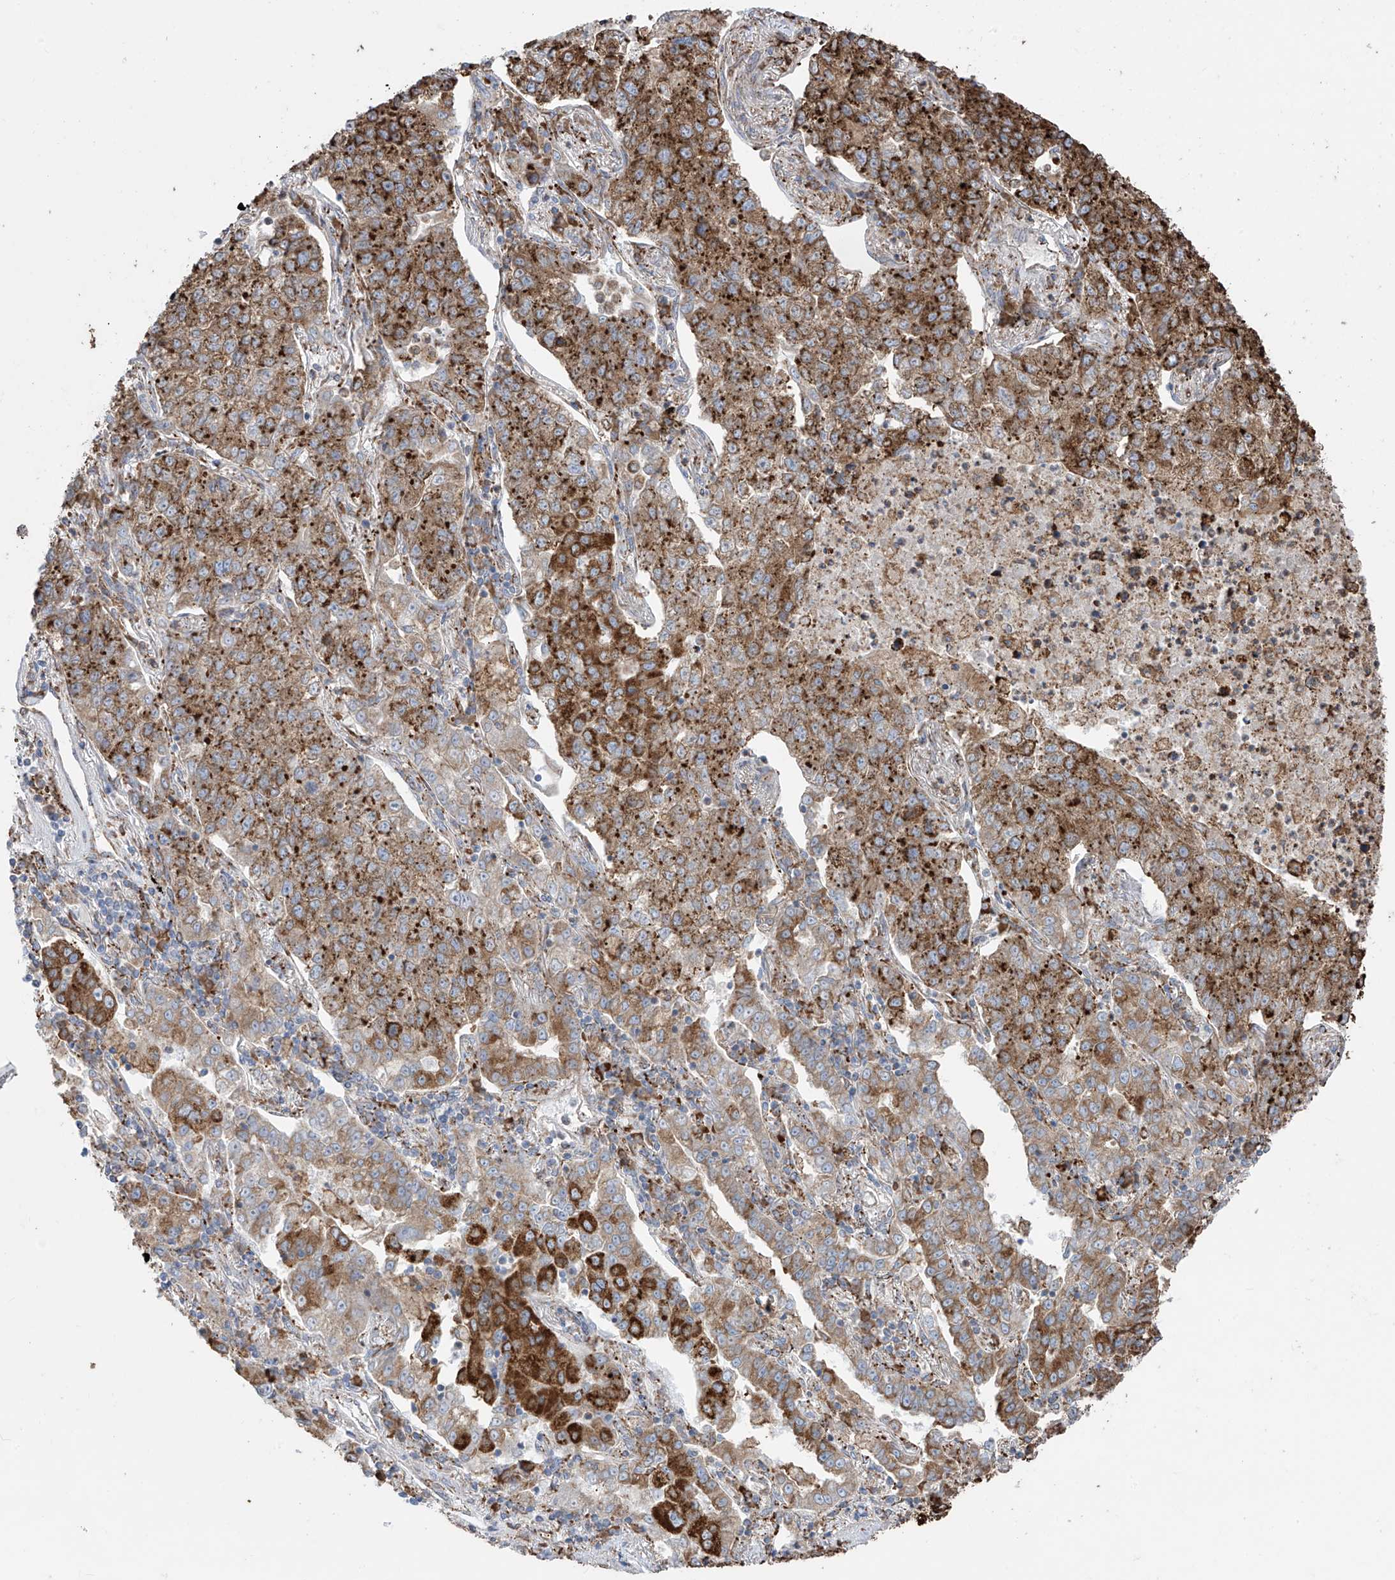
{"staining": {"intensity": "moderate", "quantity": ">75%", "location": "cytoplasmic/membranous"}, "tissue": "lung cancer", "cell_type": "Tumor cells", "image_type": "cancer", "snomed": [{"axis": "morphology", "description": "Adenocarcinoma, NOS"}, {"axis": "topography", "description": "Lung"}], "caption": "DAB (3,3'-diaminobenzidine) immunohistochemical staining of human lung adenocarcinoma reveals moderate cytoplasmic/membranous protein expression in about >75% of tumor cells.", "gene": "ZNF354C", "patient": {"sex": "male", "age": 49}}